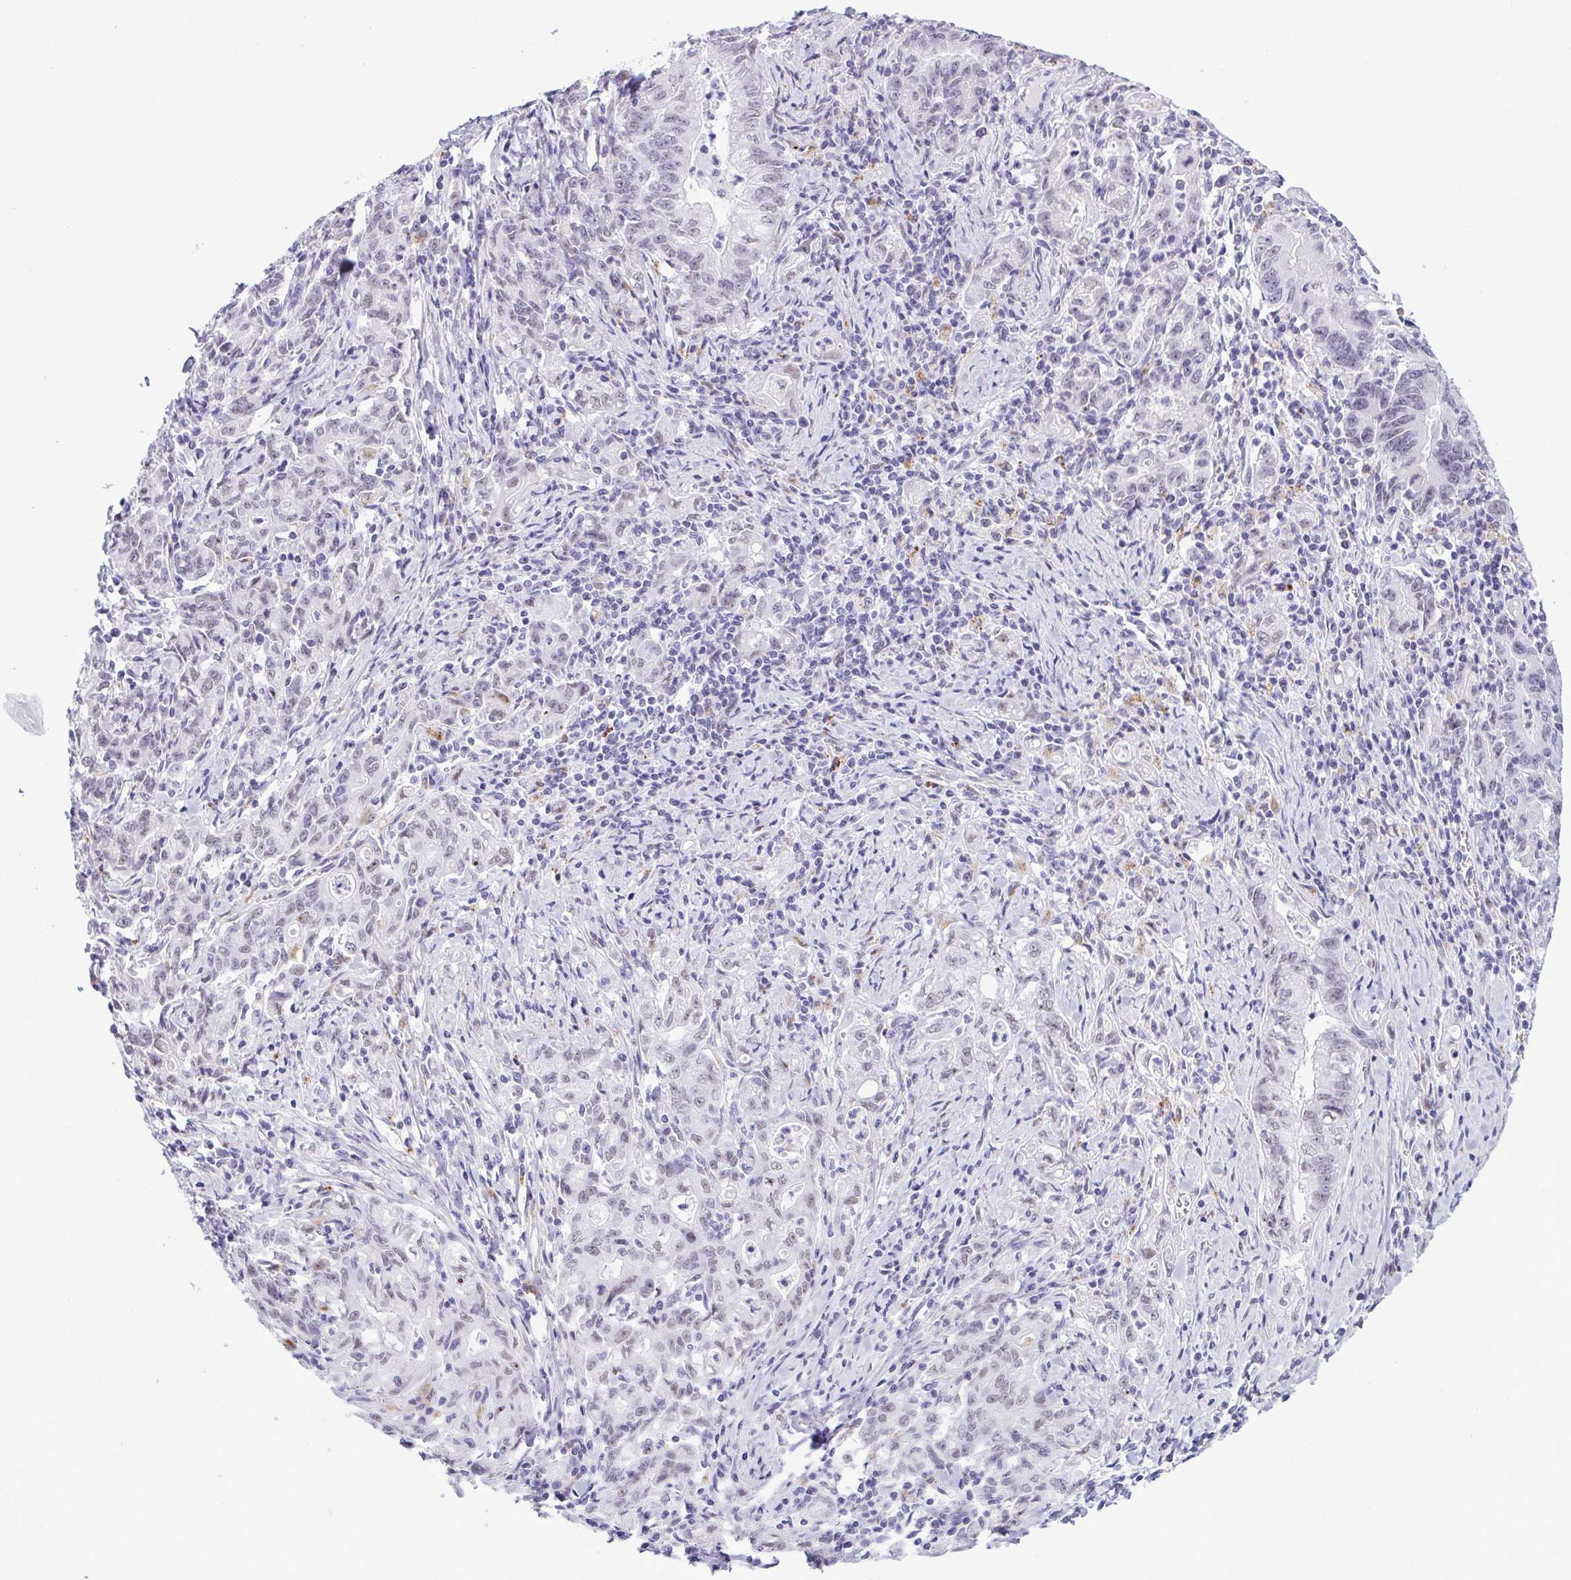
{"staining": {"intensity": "weak", "quantity": "<25%", "location": "nuclear"}, "tissue": "stomach cancer", "cell_type": "Tumor cells", "image_type": "cancer", "snomed": [{"axis": "morphology", "description": "Adenocarcinoma, NOS"}, {"axis": "topography", "description": "Stomach, upper"}], "caption": "A photomicrograph of adenocarcinoma (stomach) stained for a protein demonstrates no brown staining in tumor cells.", "gene": "ELN", "patient": {"sex": "female", "age": 79}}